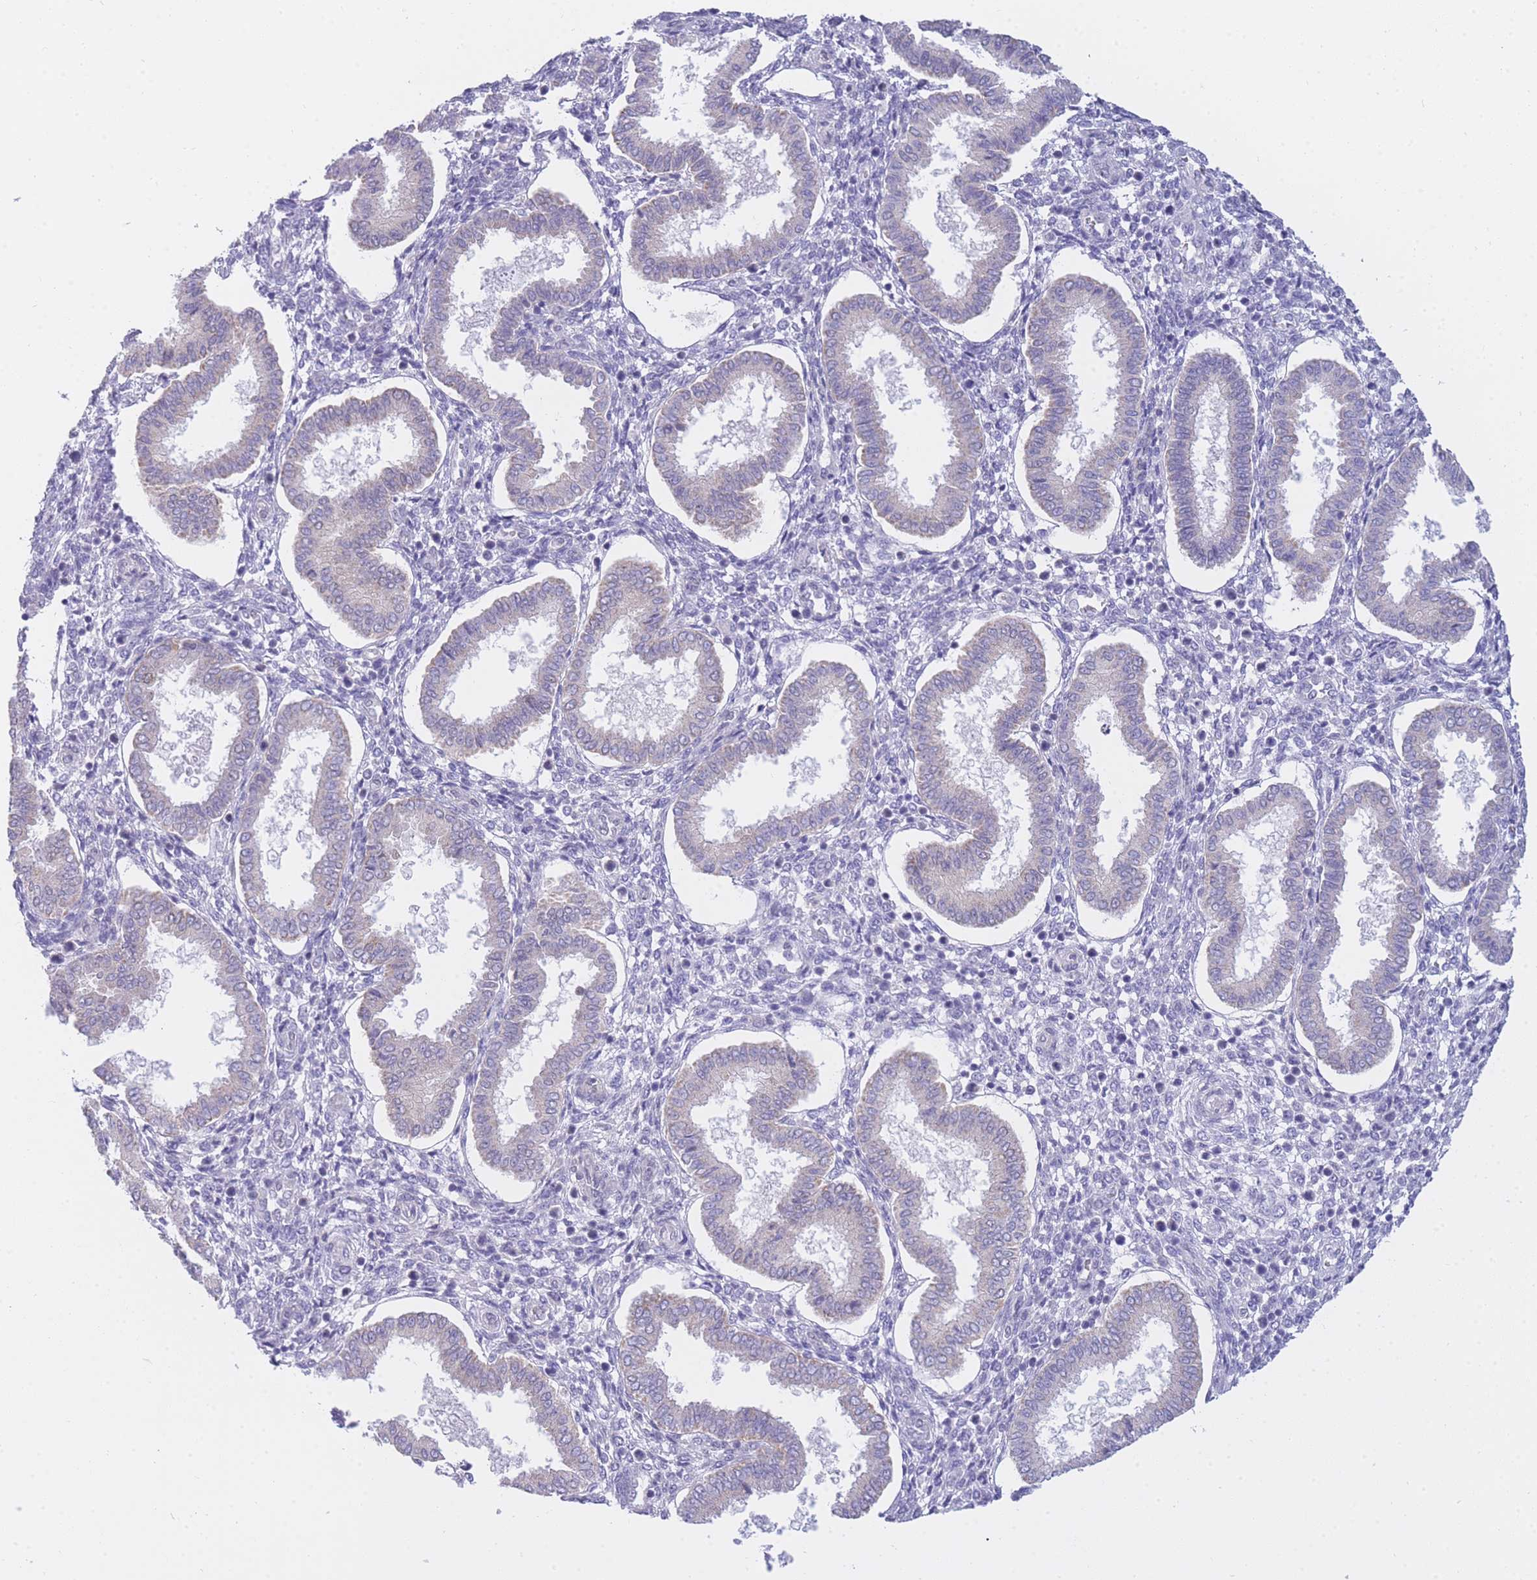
{"staining": {"intensity": "negative", "quantity": "none", "location": "none"}, "tissue": "endometrium", "cell_type": "Cells in endometrial stroma", "image_type": "normal", "snomed": [{"axis": "morphology", "description": "Normal tissue, NOS"}, {"axis": "topography", "description": "Endometrium"}], "caption": "Photomicrograph shows no protein expression in cells in endometrial stroma of unremarkable endometrium.", "gene": "FRAT2", "patient": {"sex": "female", "age": 24}}